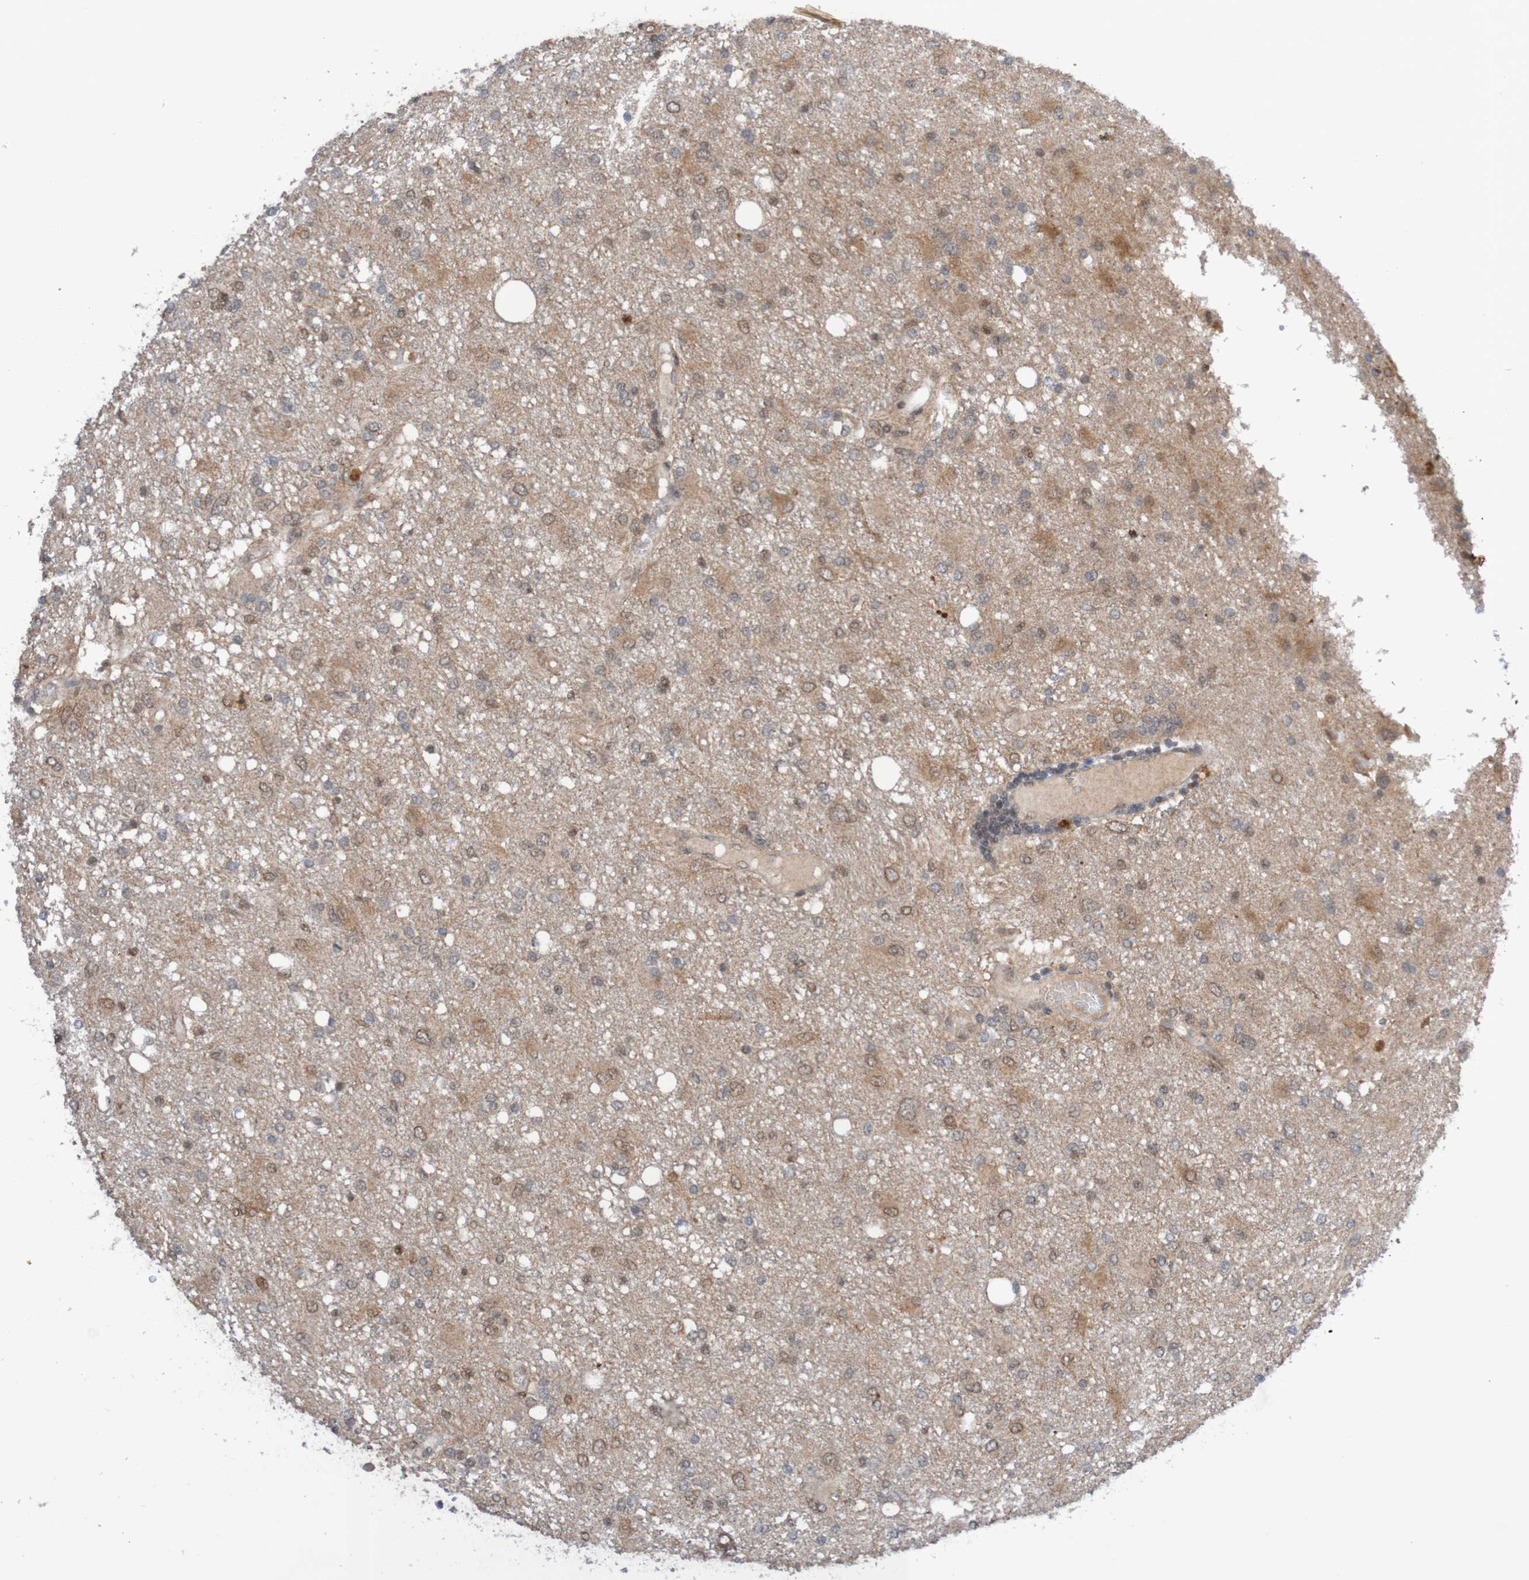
{"staining": {"intensity": "weak", "quantity": "25%-75%", "location": "cytoplasmic/membranous,nuclear"}, "tissue": "glioma", "cell_type": "Tumor cells", "image_type": "cancer", "snomed": [{"axis": "morphology", "description": "Glioma, malignant, High grade"}, {"axis": "topography", "description": "Brain"}], "caption": "Tumor cells show low levels of weak cytoplasmic/membranous and nuclear positivity in approximately 25%-75% of cells in human glioma. (DAB (3,3'-diaminobenzidine) IHC, brown staining for protein, blue staining for nuclei).", "gene": "ITLN1", "patient": {"sex": "female", "age": 59}}